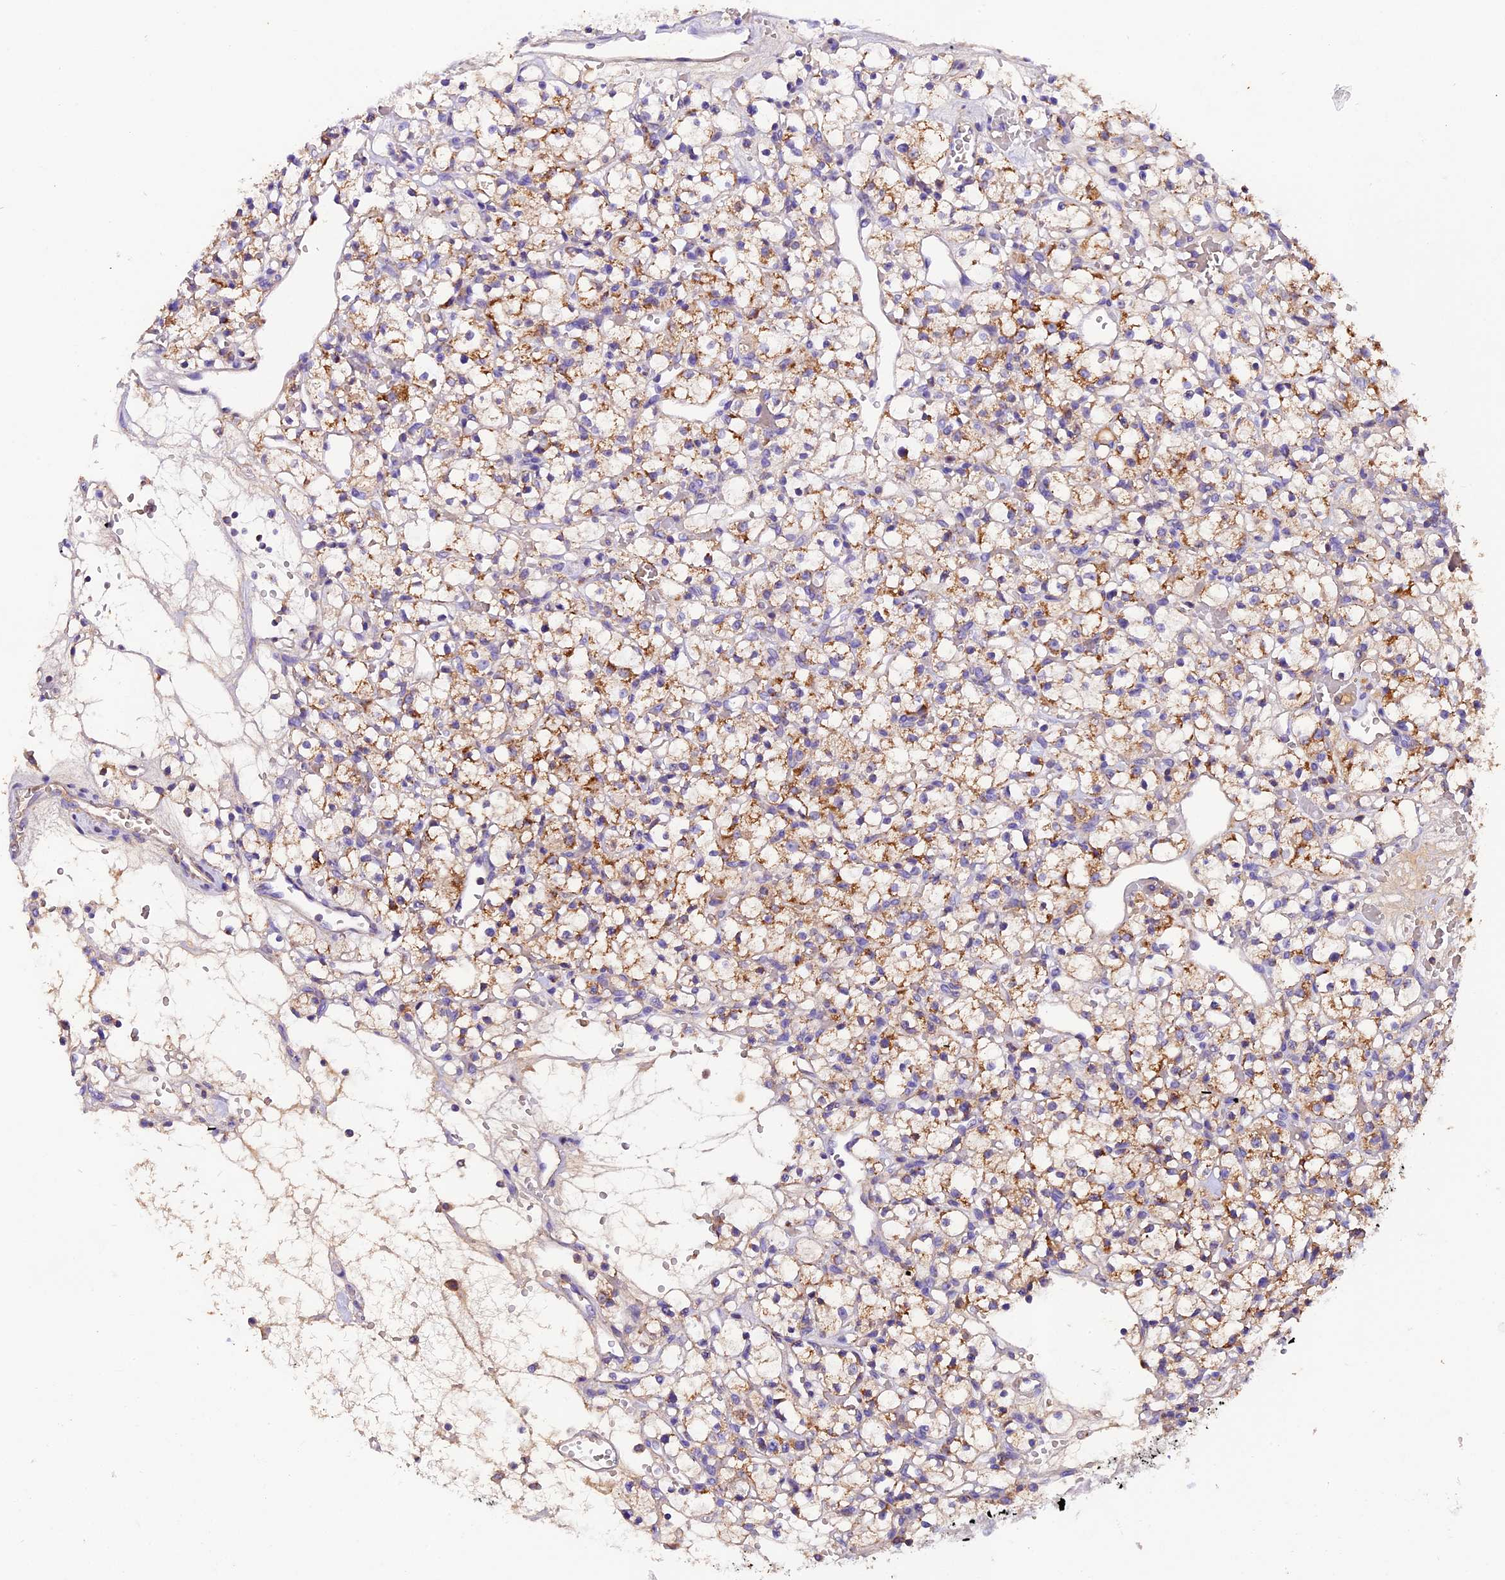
{"staining": {"intensity": "weak", "quantity": ">75%", "location": "cytoplasmic/membranous"}, "tissue": "renal cancer", "cell_type": "Tumor cells", "image_type": "cancer", "snomed": [{"axis": "morphology", "description": "Adenocarcinoma, NOS"}, {"axis": "topography", "description": "Kidney"}], "caption": "IHC (DAB) staining of adenocarcinoma (renal) shows weak cytoplasmic/membranous protein positivity in about >75% of tumor cells.", "gene": "SIX5", "patient": {"sex": "female", "age": 59}}